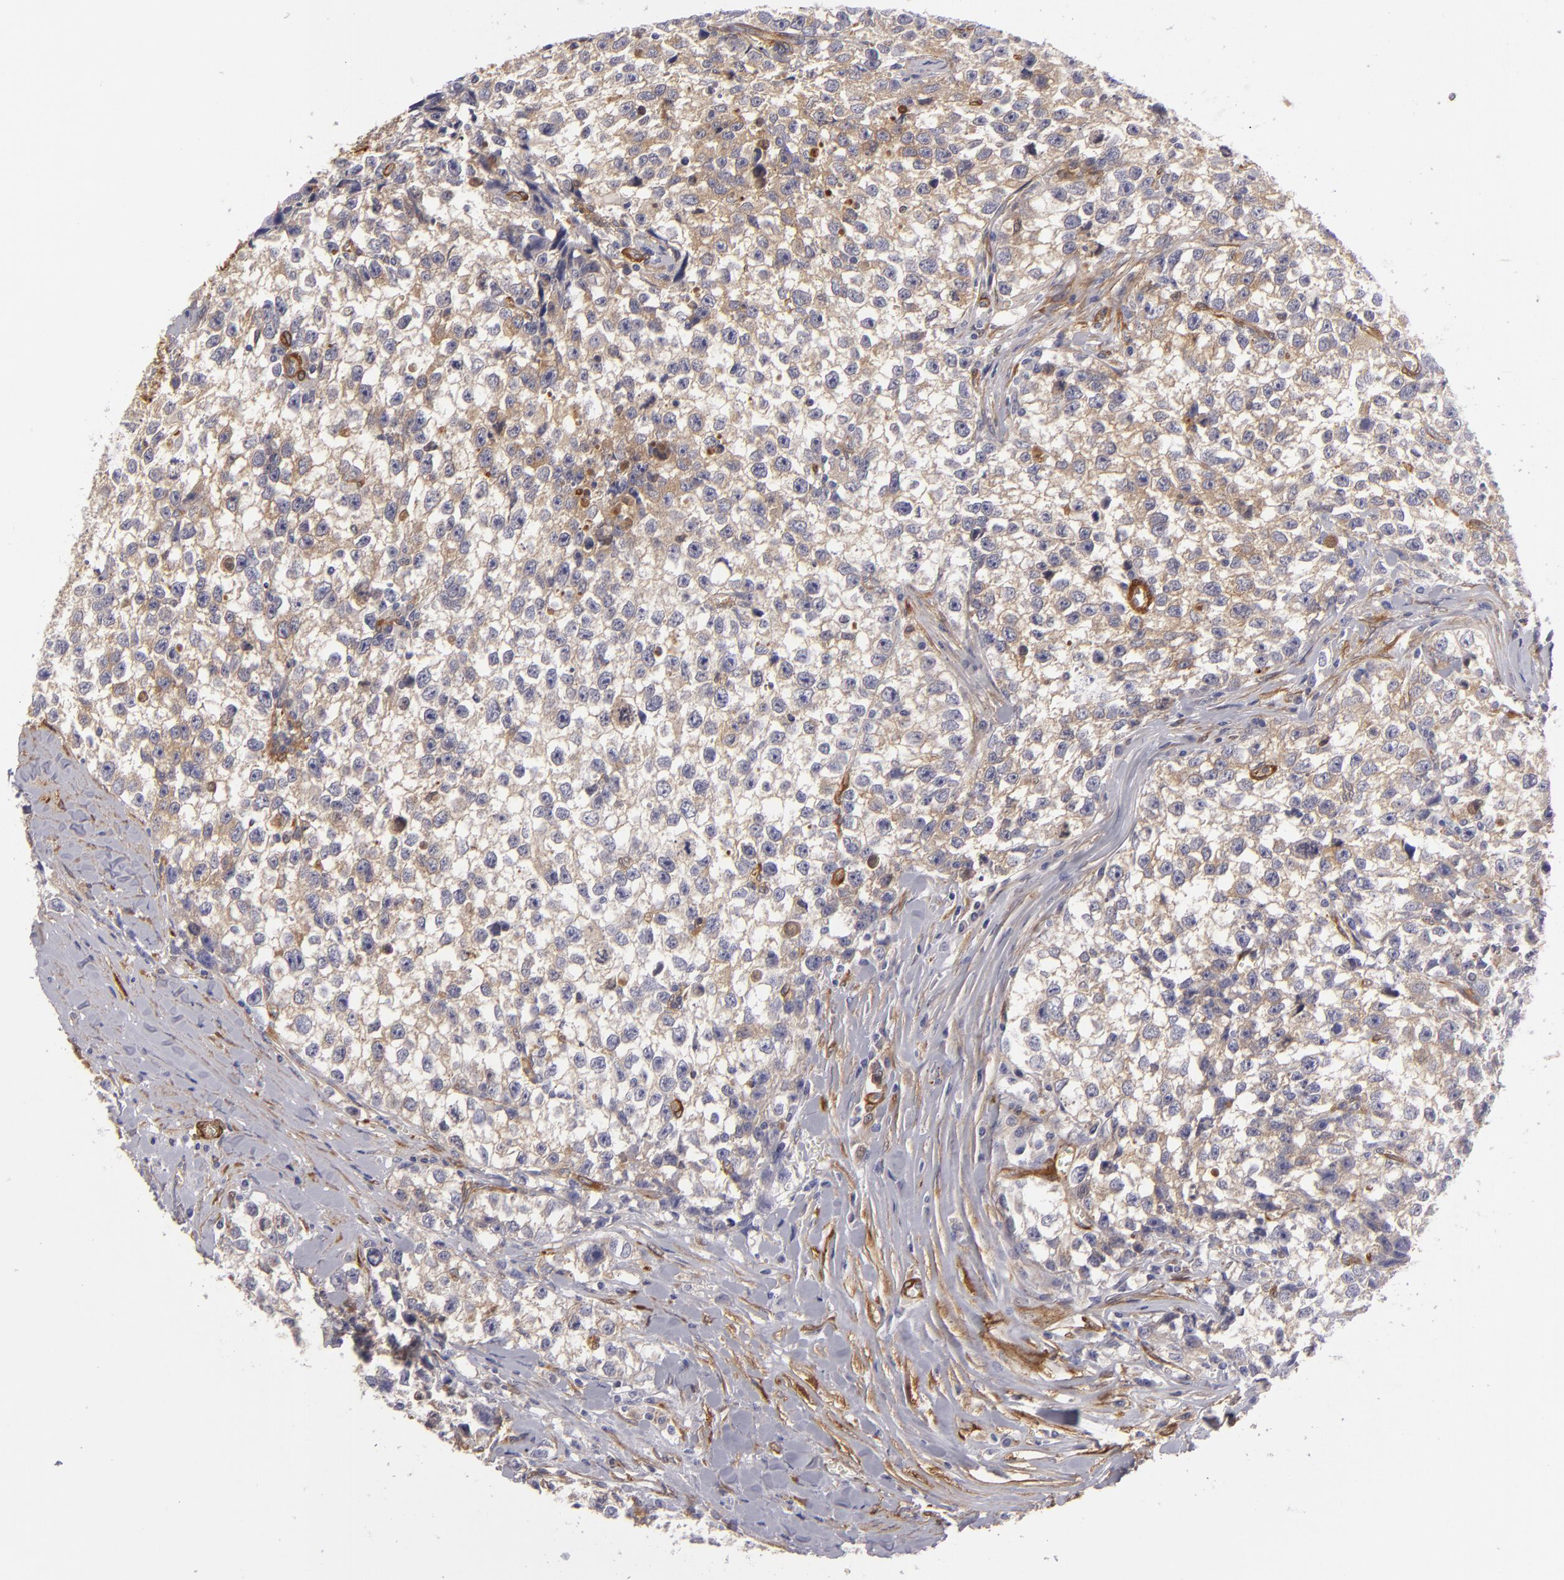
{"staining": {"intensity": "weak", "quantity": "25%-75%", "location": "cytoplasmic/membranous"}, "tissue": "testis cancer", "cell_type": "Tumor cells", "image_type": "cancer", "snomed": [{"axis": "morphology", "description": "Seminoma, NOS"}, {"axis": "morphology", "description": "Carcinoma, Embryonal, NOS"}, {"axis": "topography", "description": "Testis"}], "caption": "A brown stain highlights weak cytoplasmic/membranous positivity of a protein in testis cancer tumor cells.", "gene": "VCL", "patient": {"sex": "male", "age": 30}}